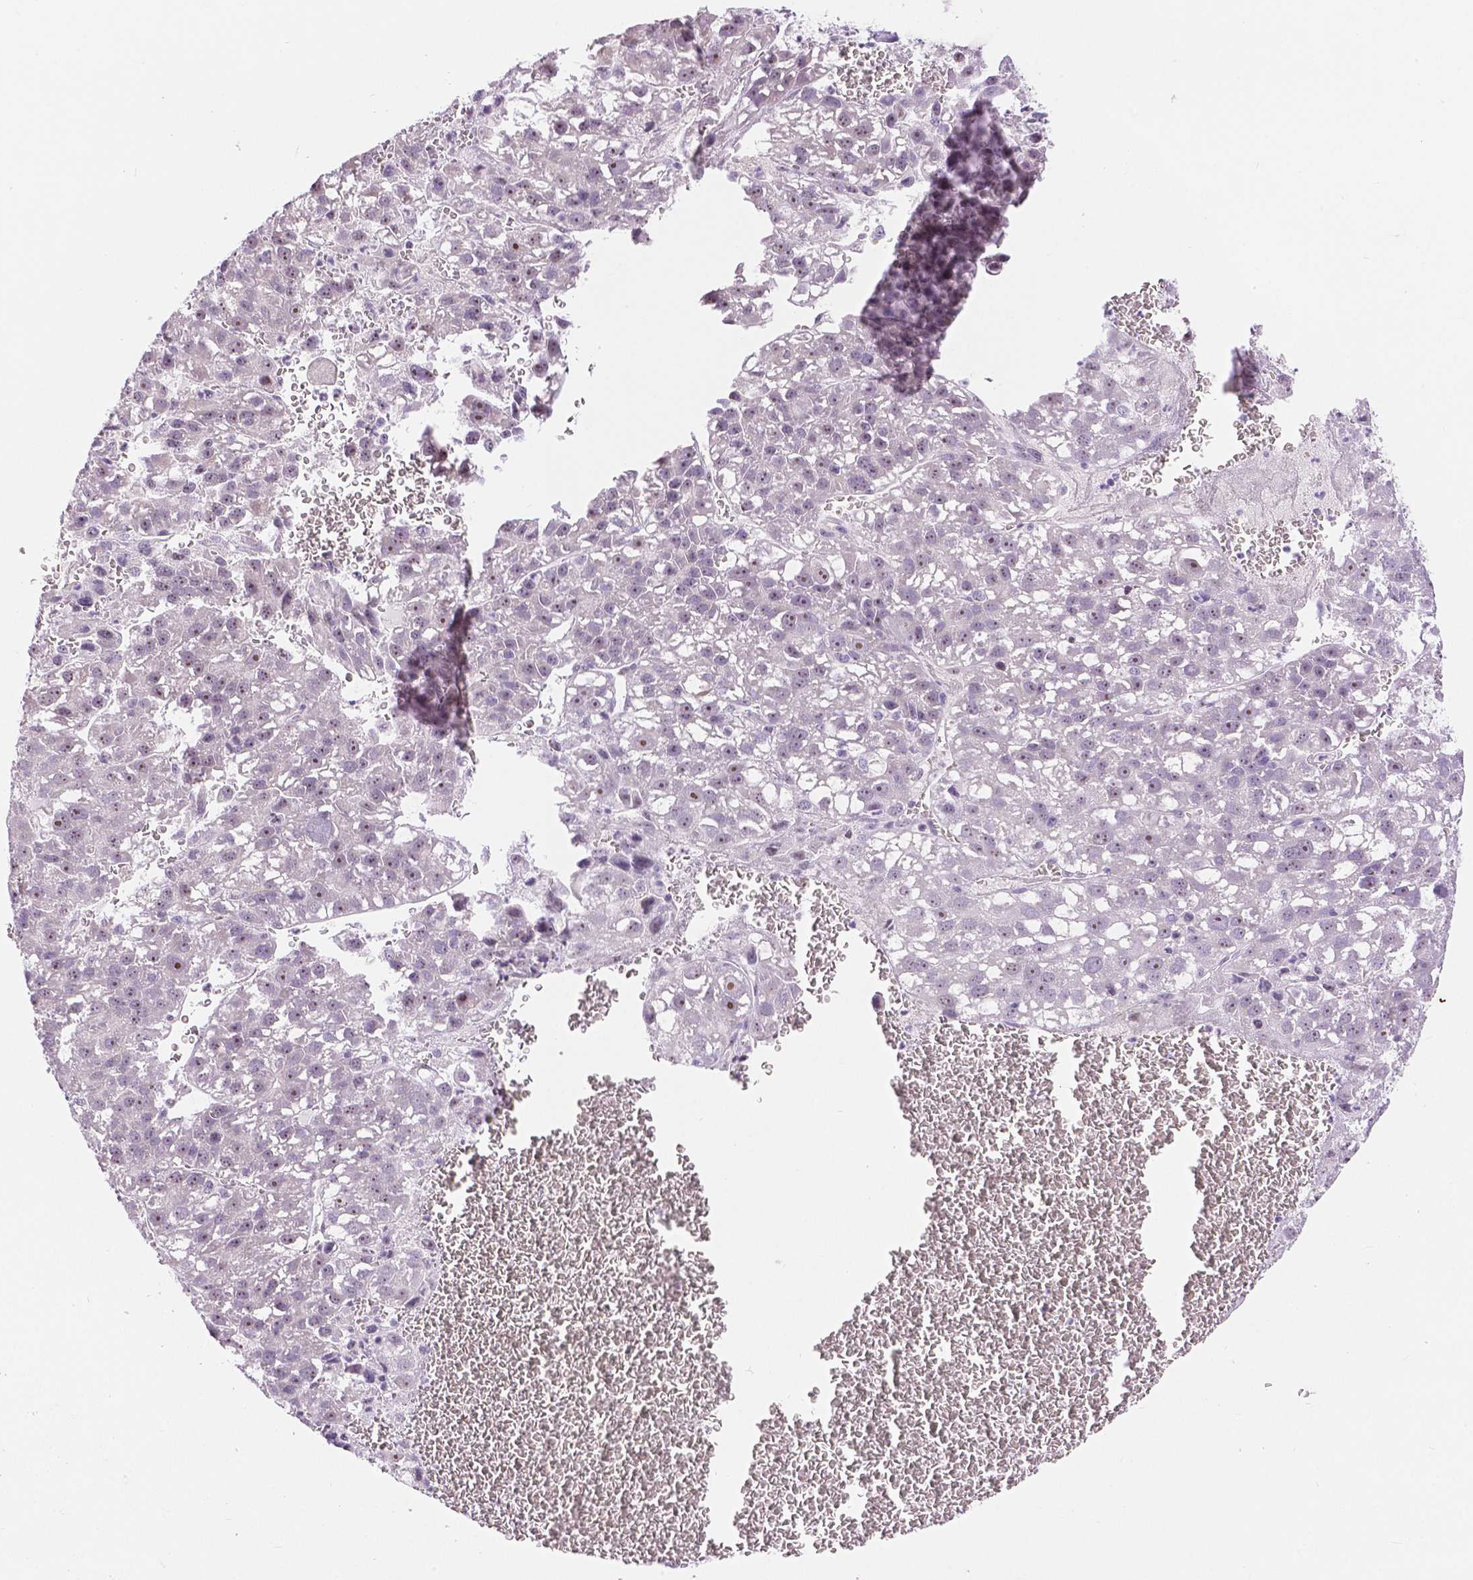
{"staining": {"intensity": "weak", "quantity": "25%-75%", "location": "nuclear"}, "tissue": "liver cancer", "cell_type": "Tumor cells", "image_type": "cancer", "snomed": [{"axis": "morphology", "description": "Carcinoma, Hepatocellular, NOS"}, {"axis": "topography", "description": "Liver"}], "caption": "This is a histology image of immunohistochemistry staining of liver cancer (hepatocellular carcinoma), which shows weak expression in the nuclear of tumor cells.", "gene": "NHP2", "patient": {"sex": "female", "age": 70}}